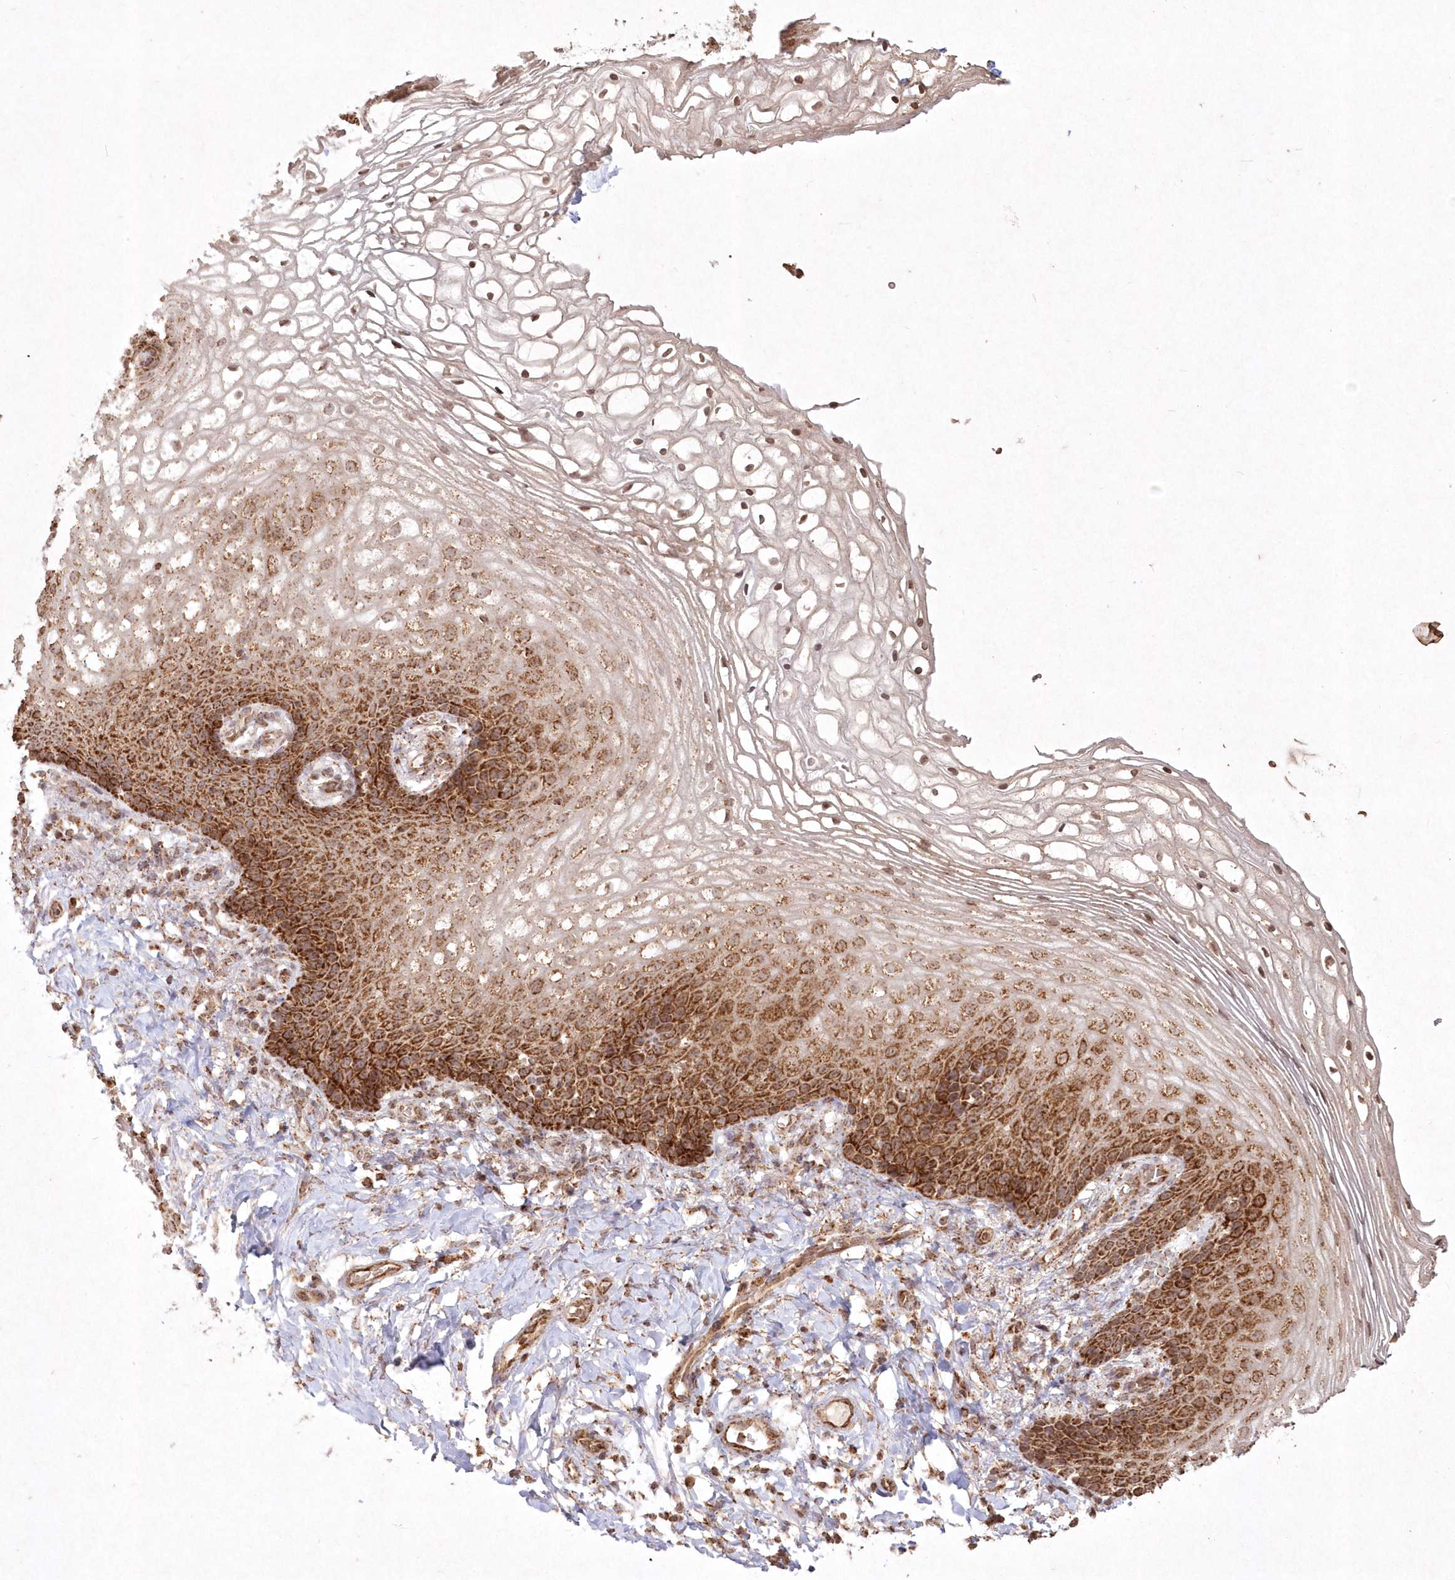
{"staining": {"intensity": "strong", "quantity": ">75%", "location": "cytoplasmic/membranous"}, "tissue": "vagina", "cell_type": "Squamous epithelial cells", "image_type": "normal", "snomed": [{"axis": "morphology", "description": "Normal tissue, NOS"}, {"axis": "topography", "description": "Vagina"}], "caption": "Unremarkable vagina shows strong cytoplasmic/membranous positivity in about >75% of squamous epithelial cells, visualized by immunohistochemistry.", "gene": "LRPPRC", "patient": {"sex": "female", "age": 60}}